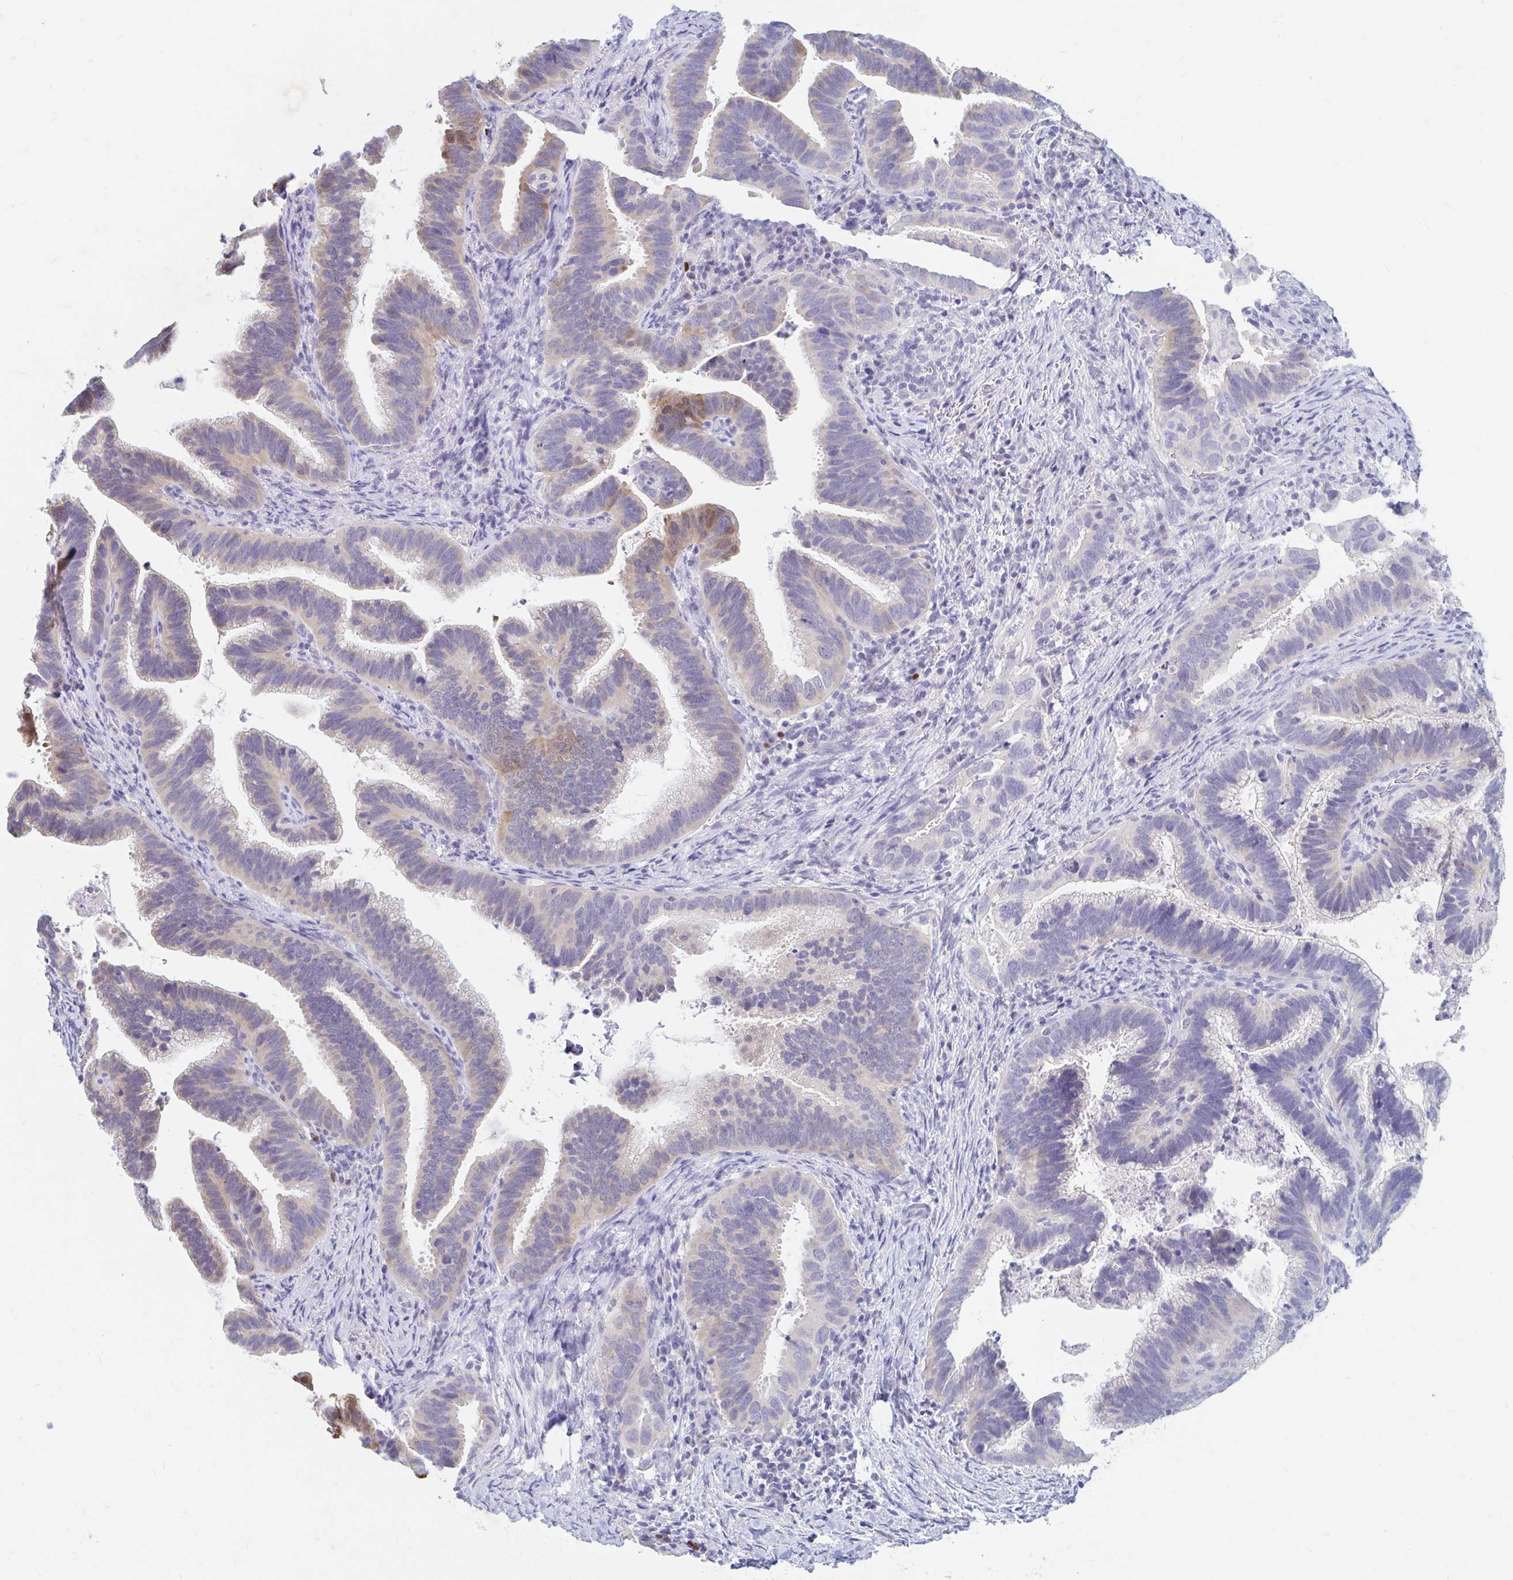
{"staining": {"intensity": "moderate", "quantity": "<25%", "location": "cytoplasmic/membranous,nuclear"}, "tissue": "cervical cancer", "cell_type": "Tumor cells", "image_type": "cancer", "snomed": [{"axis": "morphology", "description": "Adenocarcinoma, NOS"}, {"axis": "topography", "description": "Cervix"}], "caption": "An image showing moderate cytoplasmic/membranous and nuclear staining in approximately <25% of tumor cells in cervical cancer (adenocarcinoma), as visualized by brown immunohistochemical staining.", "gene": "ADH1A", "patient": {"sex": "female", "age": 61}}